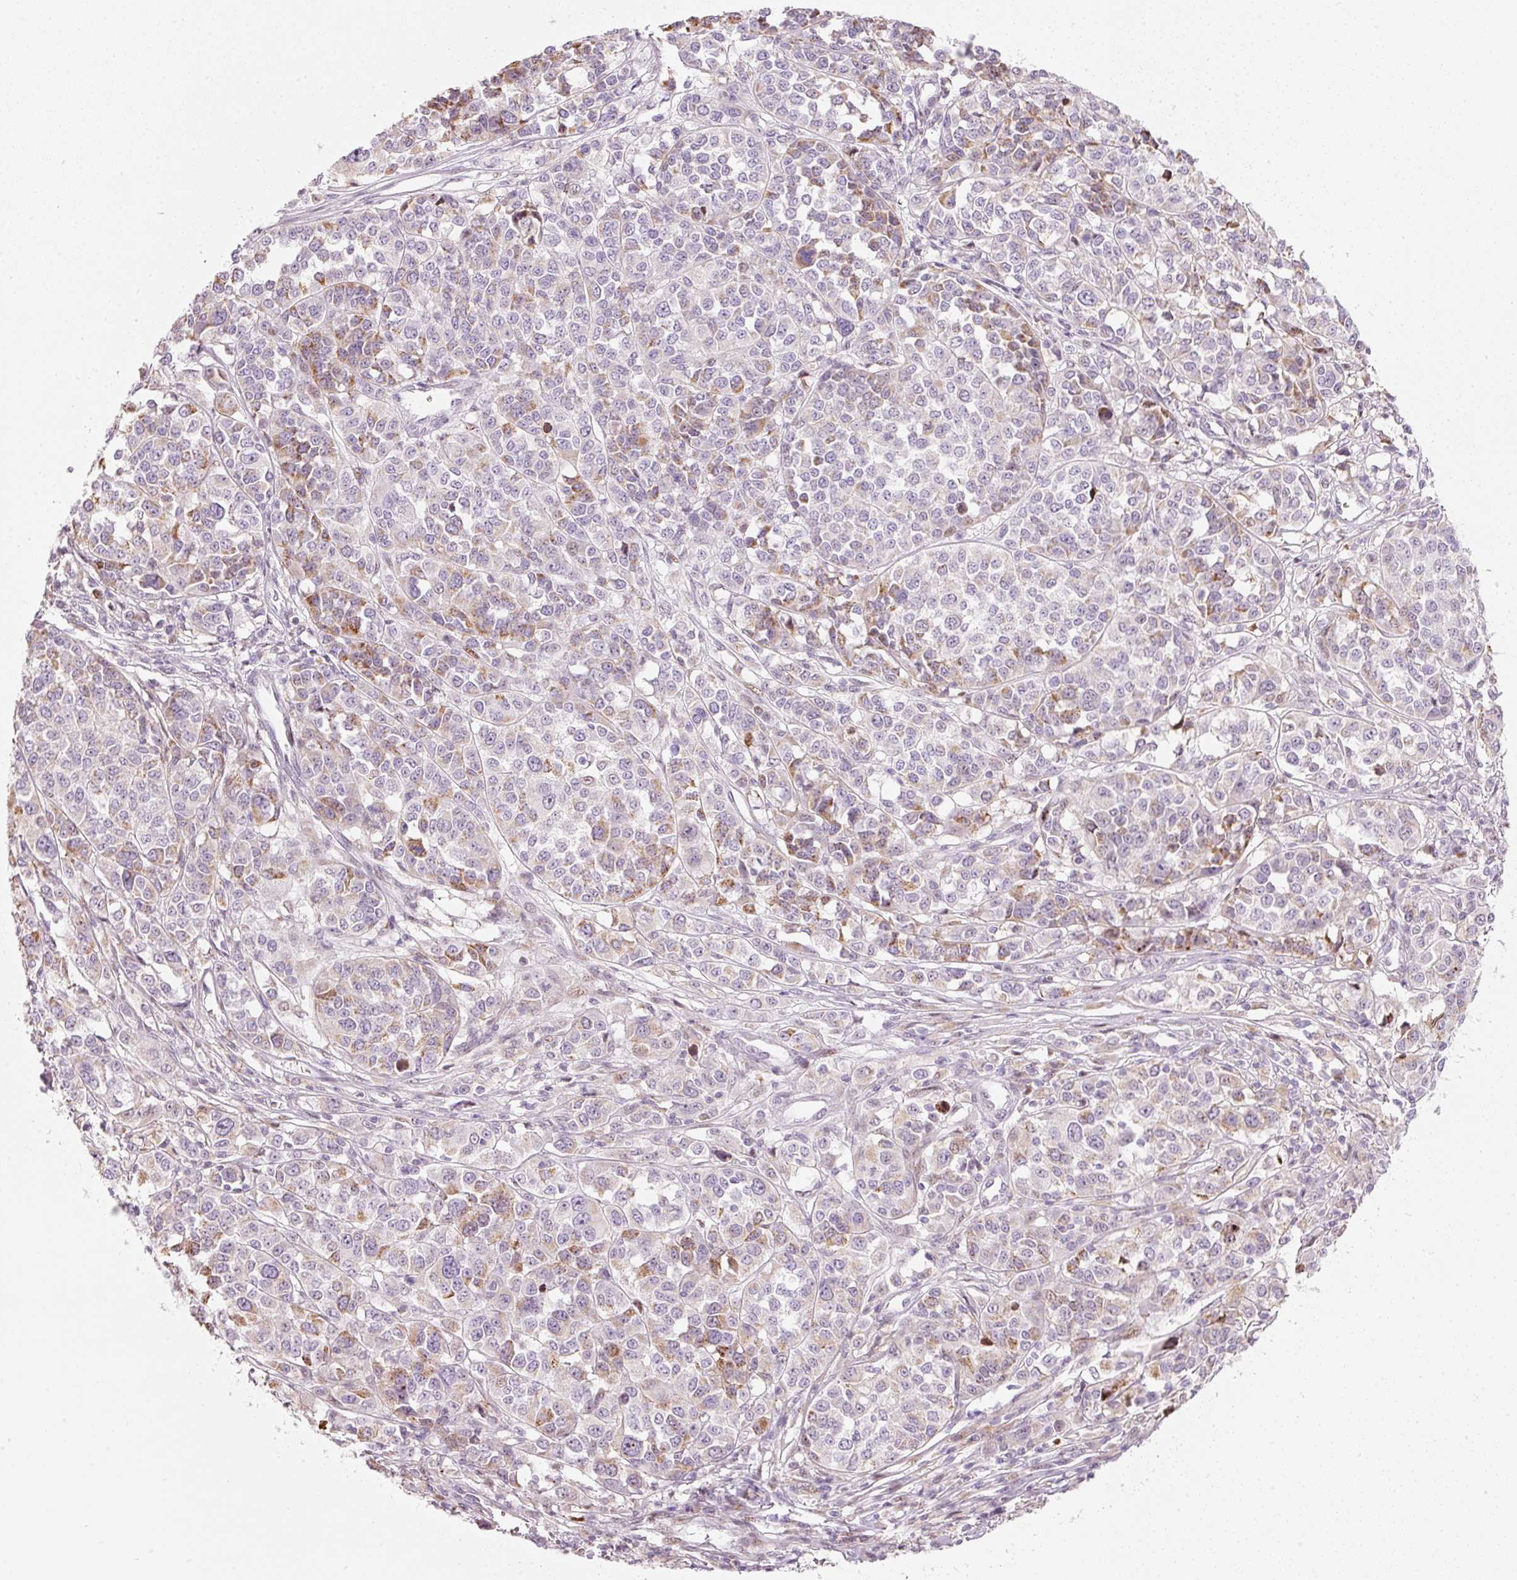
{"staining": {"intensity": "moderate", "quantity": "<25%", "location": "cytoplasmic/membranous"}, "tissue": "melanoma", "cell_type": "Tumor cells", "image_type": "cancer", "snomed": [{"axis": "morphology", "description": "Malignant melanoma, Metastatic site"}, {"axis": "topography", "description": "Lymph node"}], "caption": "Melanoma was stained to show a protein in brown. There is low levels of moderate cytoplasmic/membranous expression in approximately <25% of tumor cells.", "gene": "RNF39", "patient": {"sex": "male", "age": 44}}